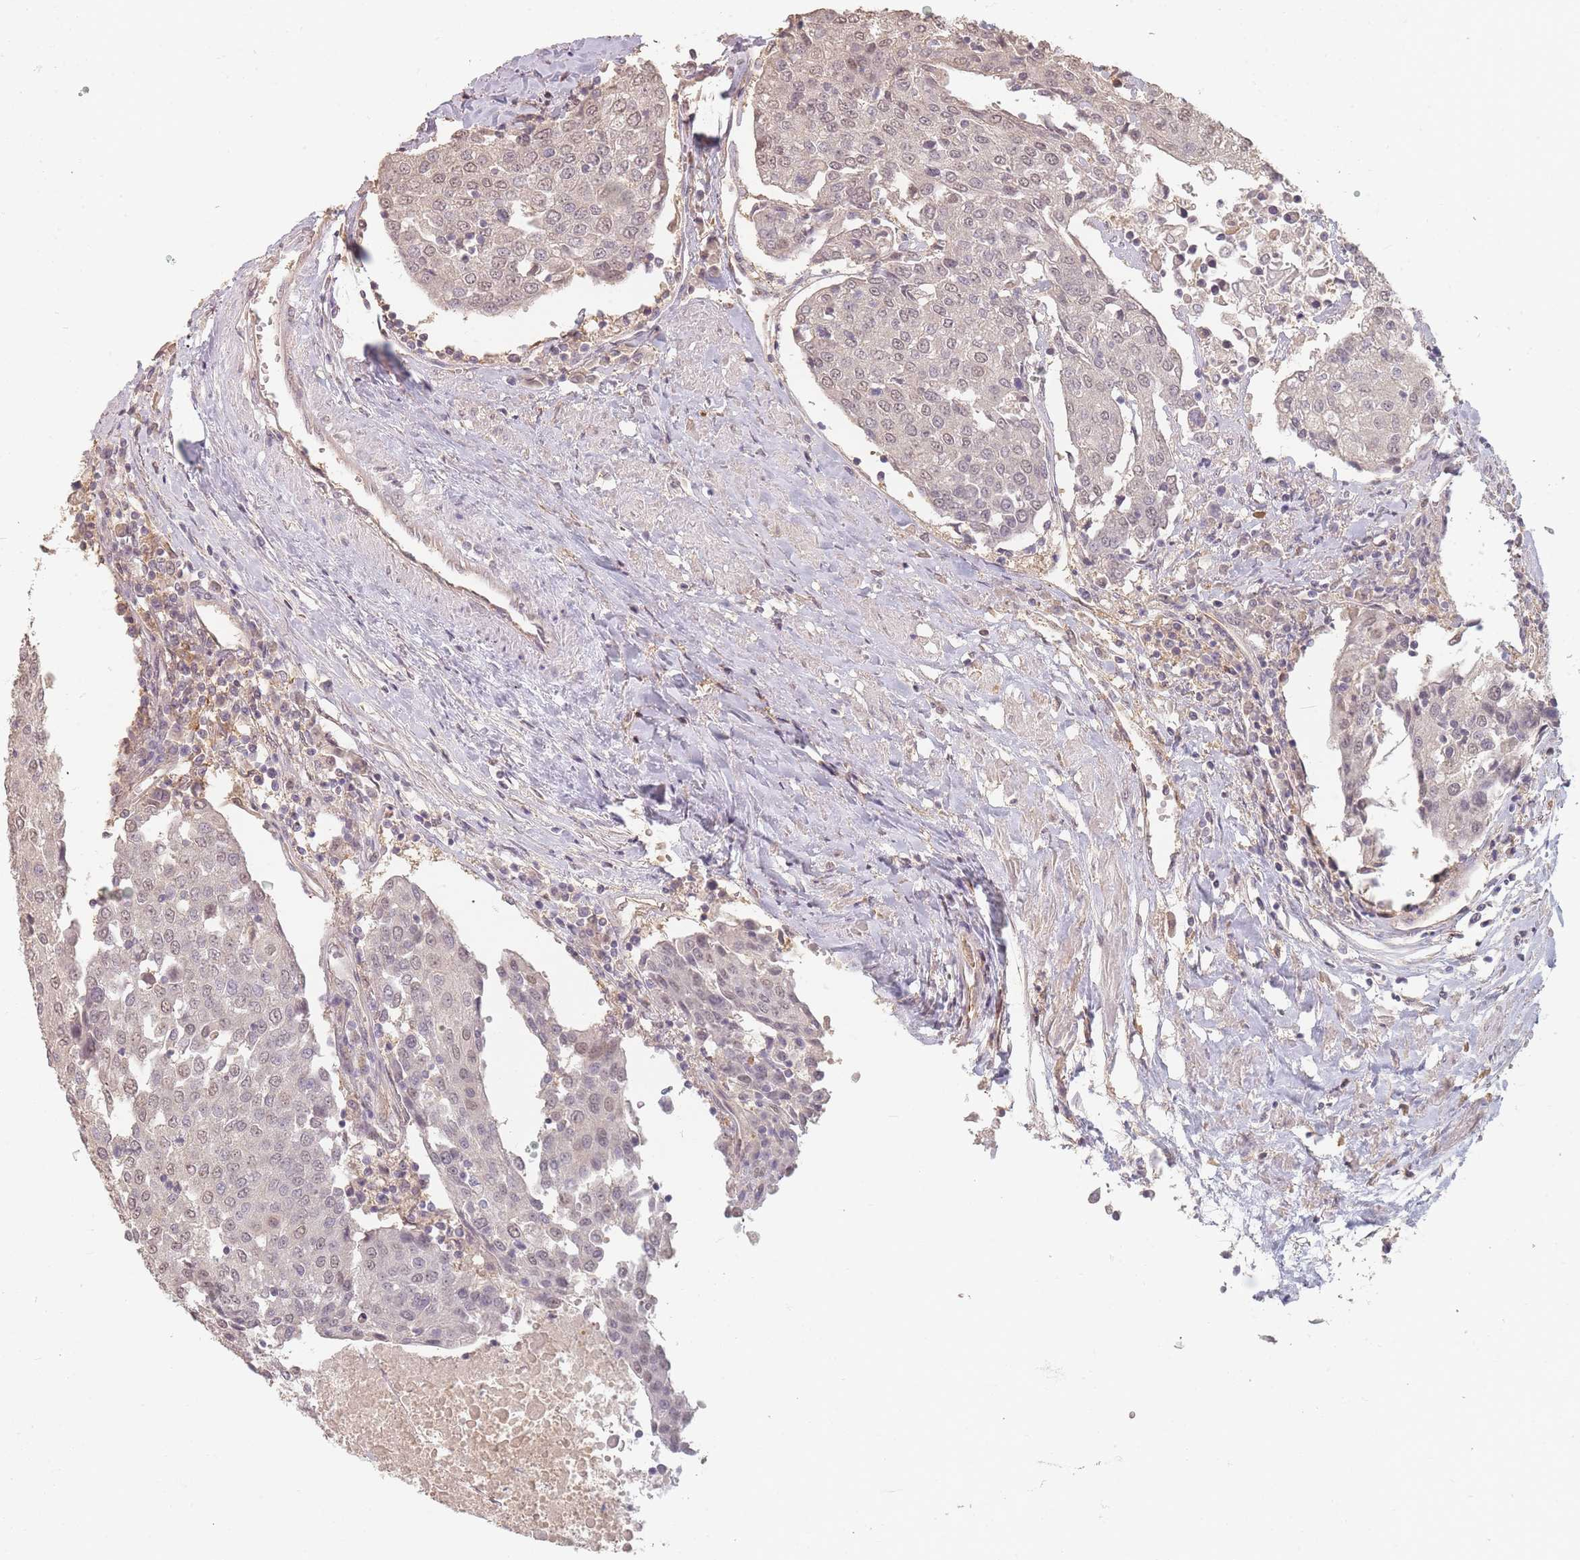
{"staining": {"intensity": "weak", "quantity": "25%-75%", "location": "nuclear"}, "tissue": "urothelial cancer", "cell_type": "Tumor cells", "image_type": "cancer", "snomed": [{"axis": "morphology", "description": "Urothelial carcinoma, High grade"}, {"axis": "topography", "description": "Urinary bladder"}], "caption": "The photomicrograph demonstrates immunohistochemical staining of urothelial carcinoma (high-grade). There is weak nuclear positivity is present in about 25%-75% of tumor cells.", "gene": "RFTN1", "patient": {"sex": "female", "age": 85}}